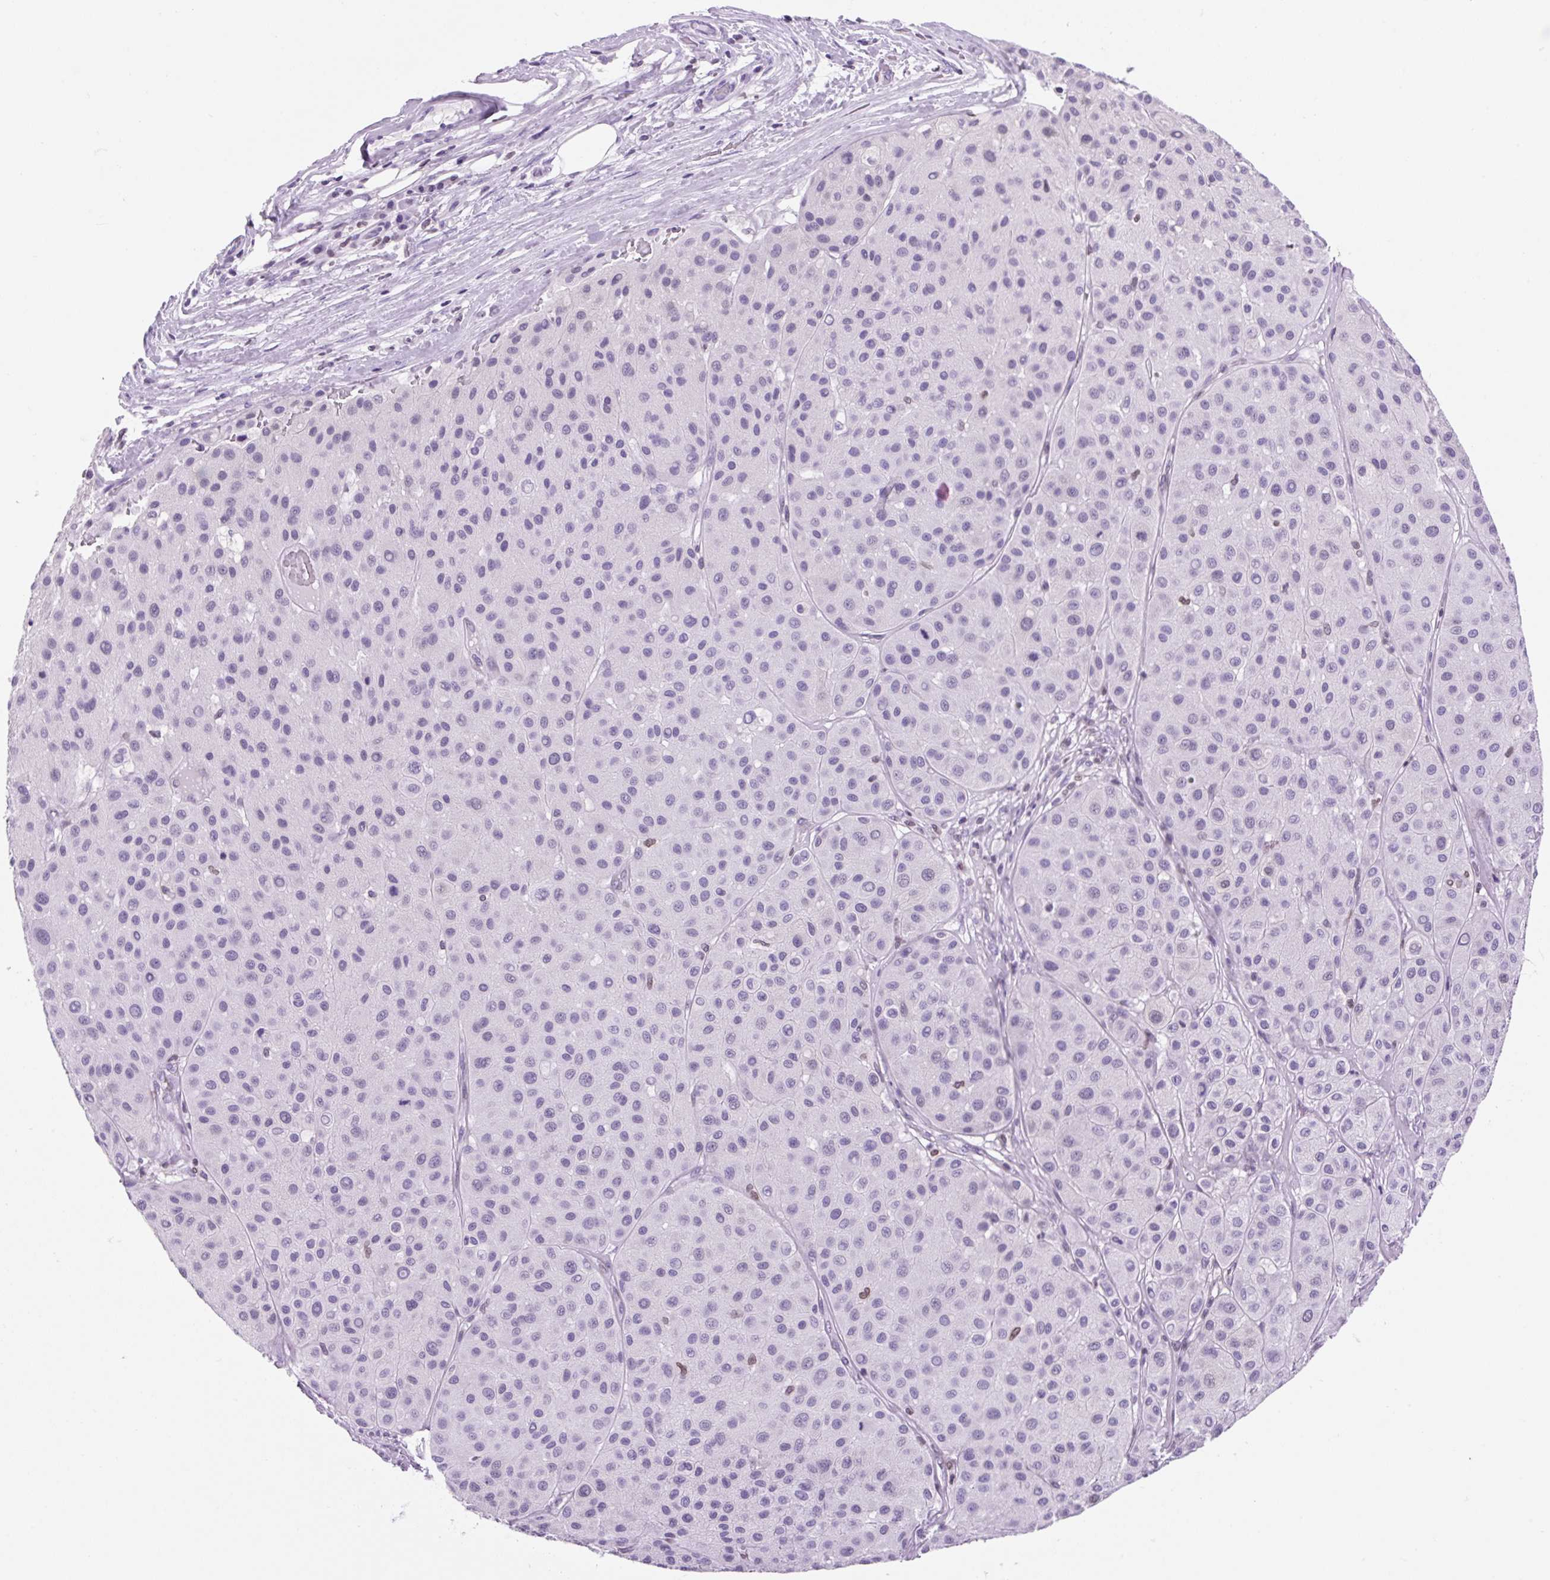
{"staining": {"intensity": "negative", "quantity": "none", "location": "none"}, "tissue": "melanoma", "cell_type": "Tumor cells", "image_type": "cancer", "snomed": [{"axis": "morphology", "description": "Malignant melanoma, Metastatic site"}, {"axis": "topography", "description": "Smooth muscle"}], "caption": "DAB (3,3'-diaminobenzidine) immunohistochemical staining of melanoma shows no significant staining in tumor cells.", "gene": "VPREB1", "patient": {"sex": "male", "age": 41}}